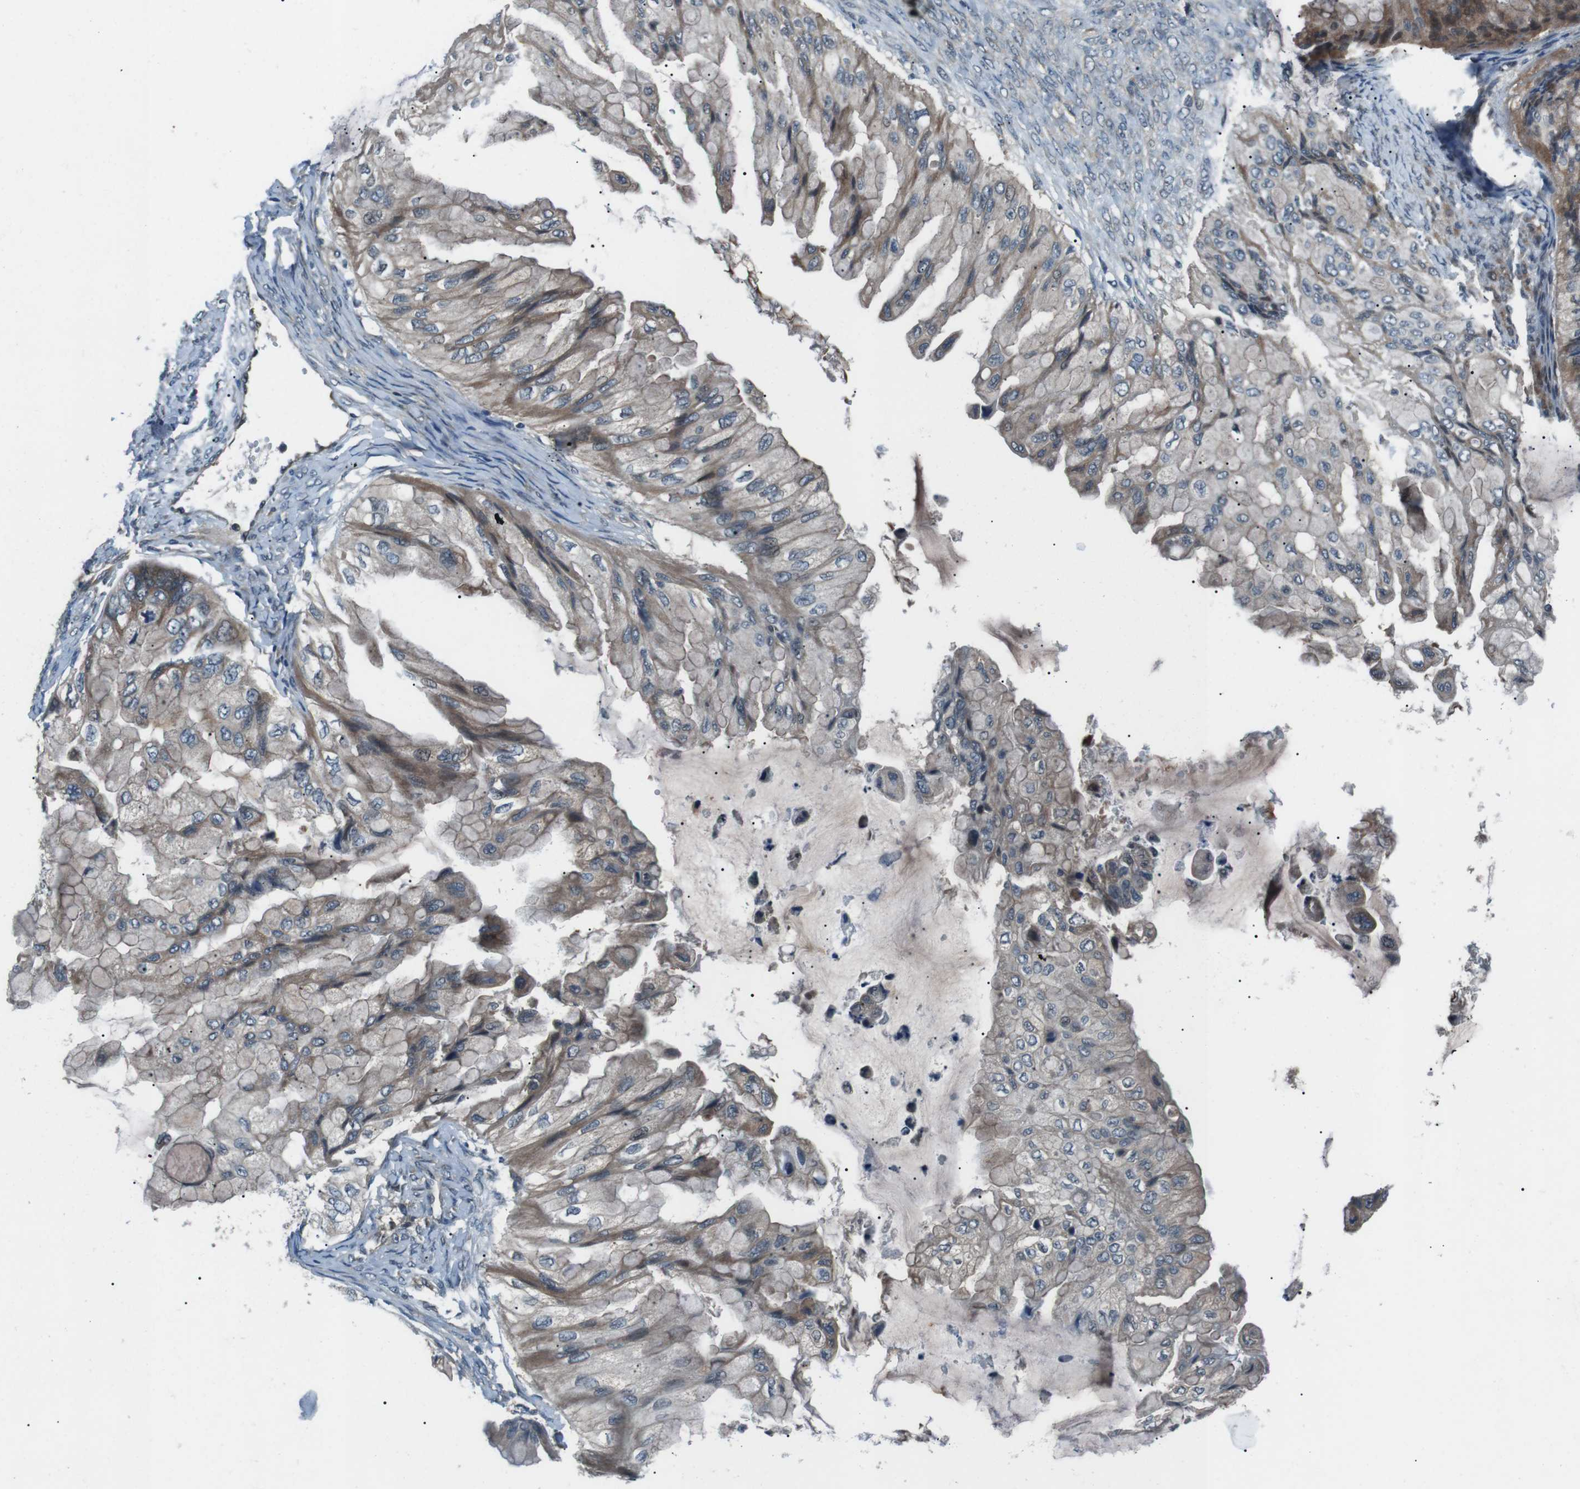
{"staining": {"intensity": "moderate", "quantity": "25%-75%", "location": "cytoplasmic/membranous"}, "tissue": "ovarian cancer", "cell_type": "Tumor cells", "image_type": "cancer", "snomed": [{"axis": "morphology", "description": "Cystadenocarcinoma, mucinous, NOS"}, {"axis": "topography", "description": "Ovary"}], "caption": "Moderate cytoplasmic/membranous positivity is seen in about 25%-75% of tumor cells in ovarian mucinous cystadenocarcinoma.", "gene": "LRIG2", "patient": {"sex": "female", "age": 61}}